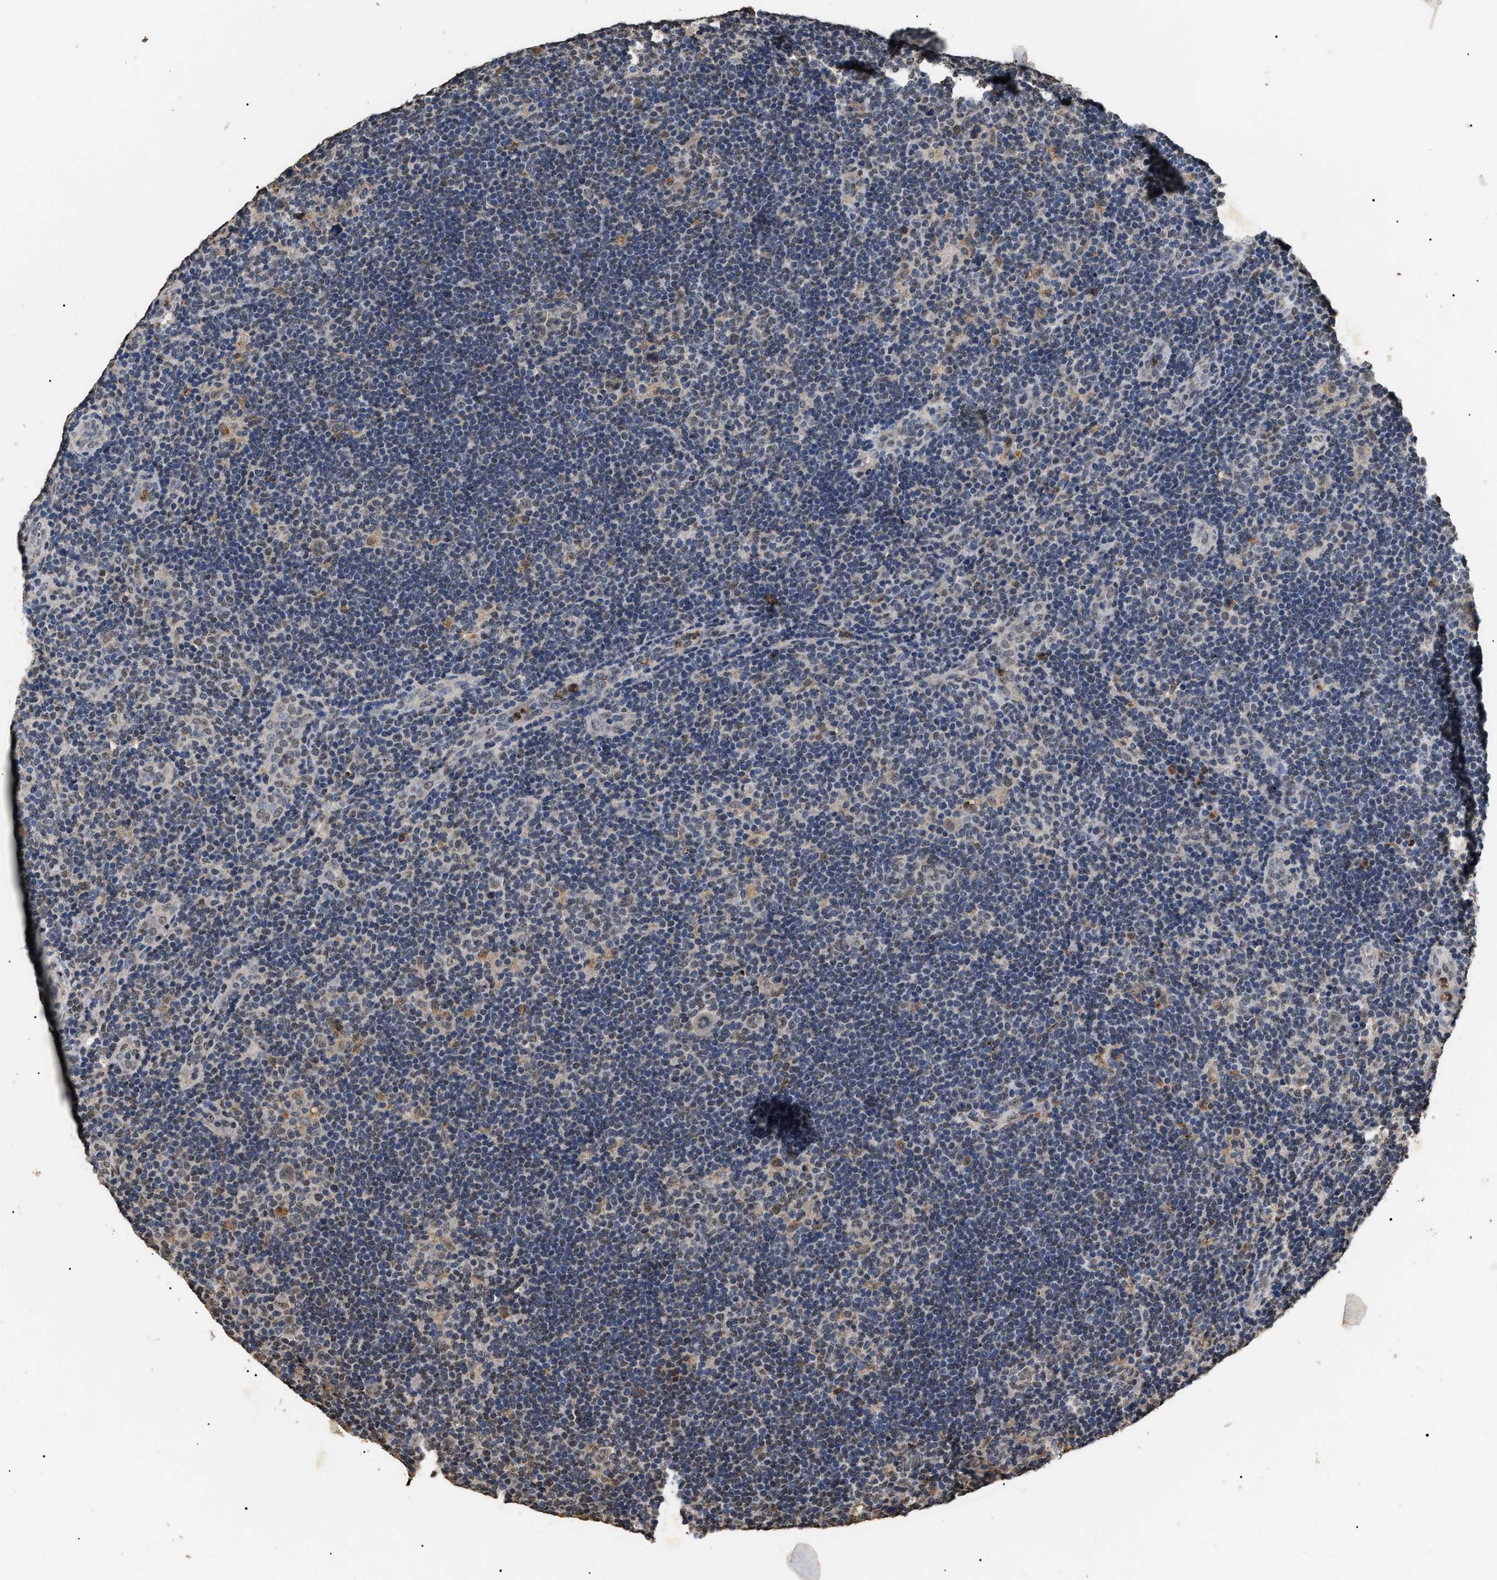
{"staining": {"intensity": "weak", "quantity": "25%-75%", "location": "nuclear"}, "tissue": "lymphoma", "cell_type": "Tumor cells", "image_type": "cancer", "snomed": [{"axis": "morphology", "description": "Hodgkin's disease, NOS"}, {"axis": "topography", "description": "Lymph node"}], "caption": "A high-resolution image shows IHC staining of Hodgkin's disease, which exhibits weak nuclear staining in approximately 25%-75% of tumor cells. (DAB IHC, brown staining for protein, blue staining for nuclei).", "gene": "ANP32E", "patient": {"sex": "female", "age": 57}}